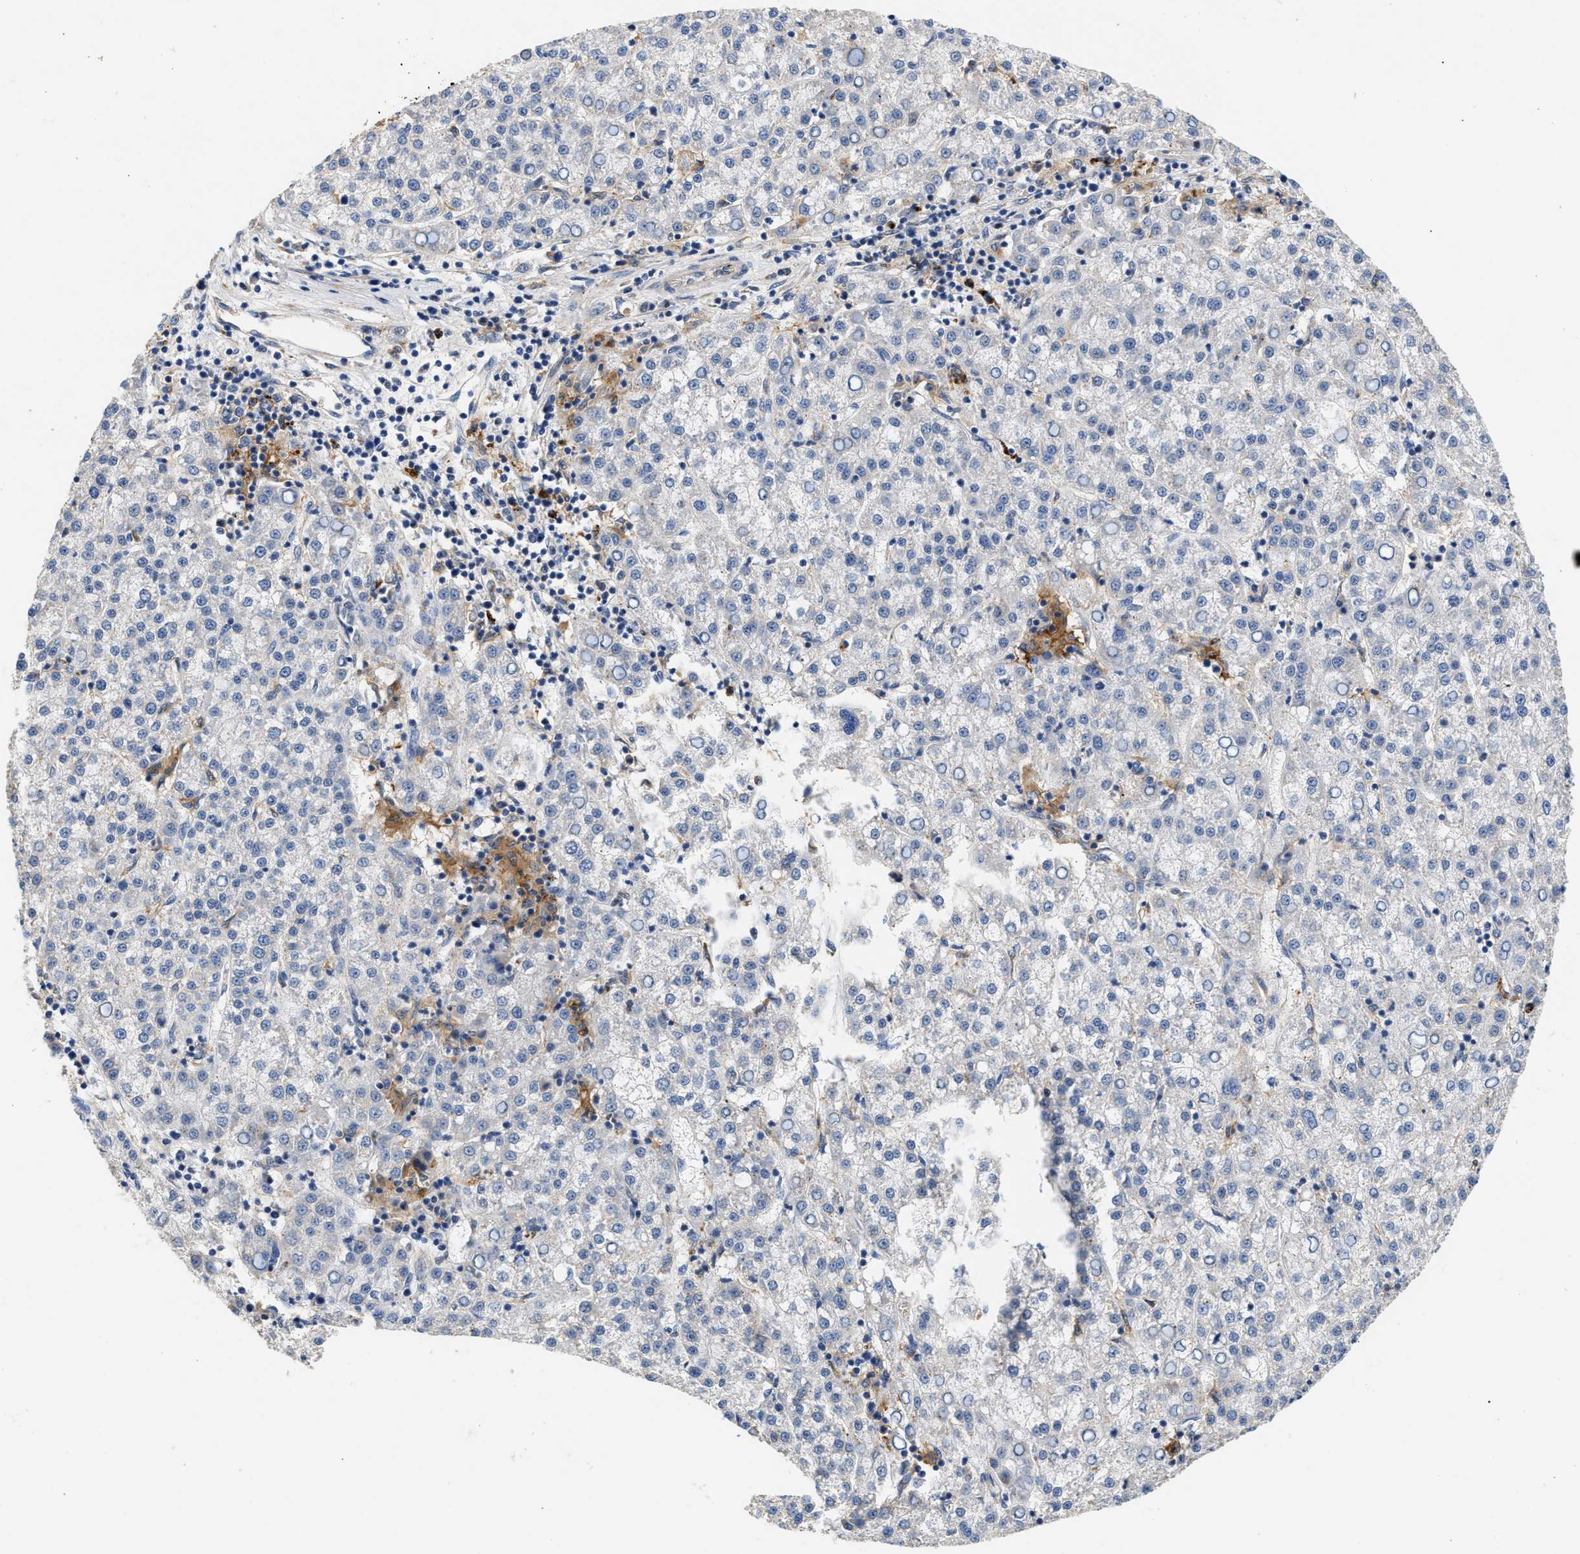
{"staining": {"intensity": "negative", "quantity": "none", "location": "none"}, "tissue": "liver cancer", "cell_type": "Tumor cells", "image_type": "cancer", "snomed": [{"axis": "morphology", "description": "Carcinoma, Hepatocellular, NOS"}, {"axis": "topography", "description": "Liver"}], "caption": "DAB immunohistochemical staining of human hepatocellular carcinoma (liver) demonstrates no significant expression in tumor cells. The staining is performed using DAB (3,3'-diaminobenzidine) brown chromogen with nuclei counter-stained in using hematoxylin.", "gene": "PPM1L", "patient": {"sex": "female", "age": 58}}